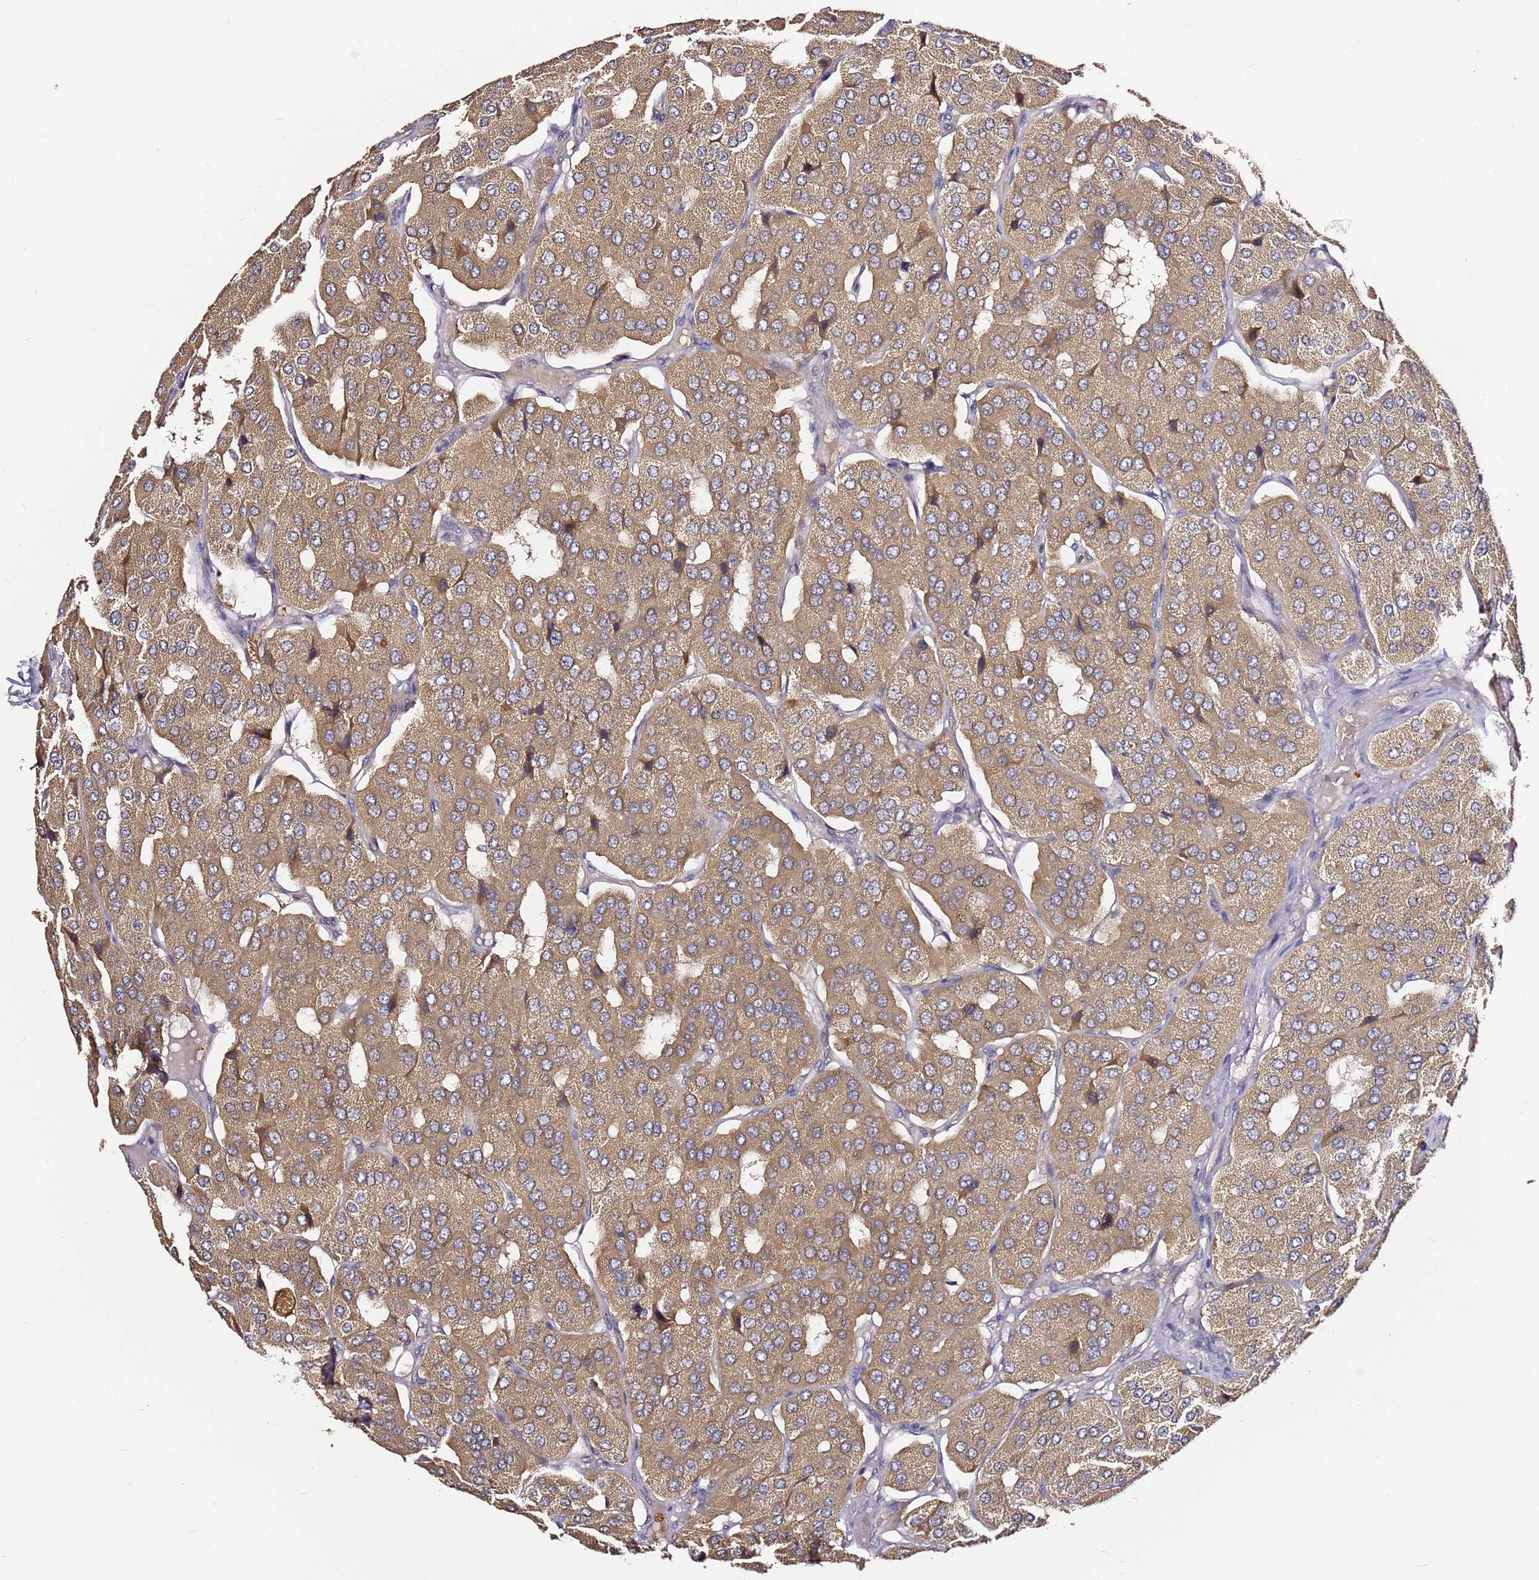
{"staining": {"intensity": "moderate", "quantity": ">75%", "location": "cytoplasmic/membranous"}, "tissue": "parathyroid gland", "cell_type": "Glandular cells", "image_type": "normal", "snomed": [{"axis": "morphology", "description": "Normal tissue, NOS"}, {"axis": "morphology", "description": "Adenoma, NOS"}, {"axis": "topography", "description": "Parathyroid gland"}], "caption": "DAB immunohistochemical staining of benign human parathyroid gland displays moderate cytoplasmic/membranous protein positivity in approximately >75% of glandular cells. (DAB (3,3'-diaminobenzidine) IHC, brown staining for protein, blue staining for nuclei).", "gene": "C6orf136", "patient": {"sex": "female", "age": 86}}